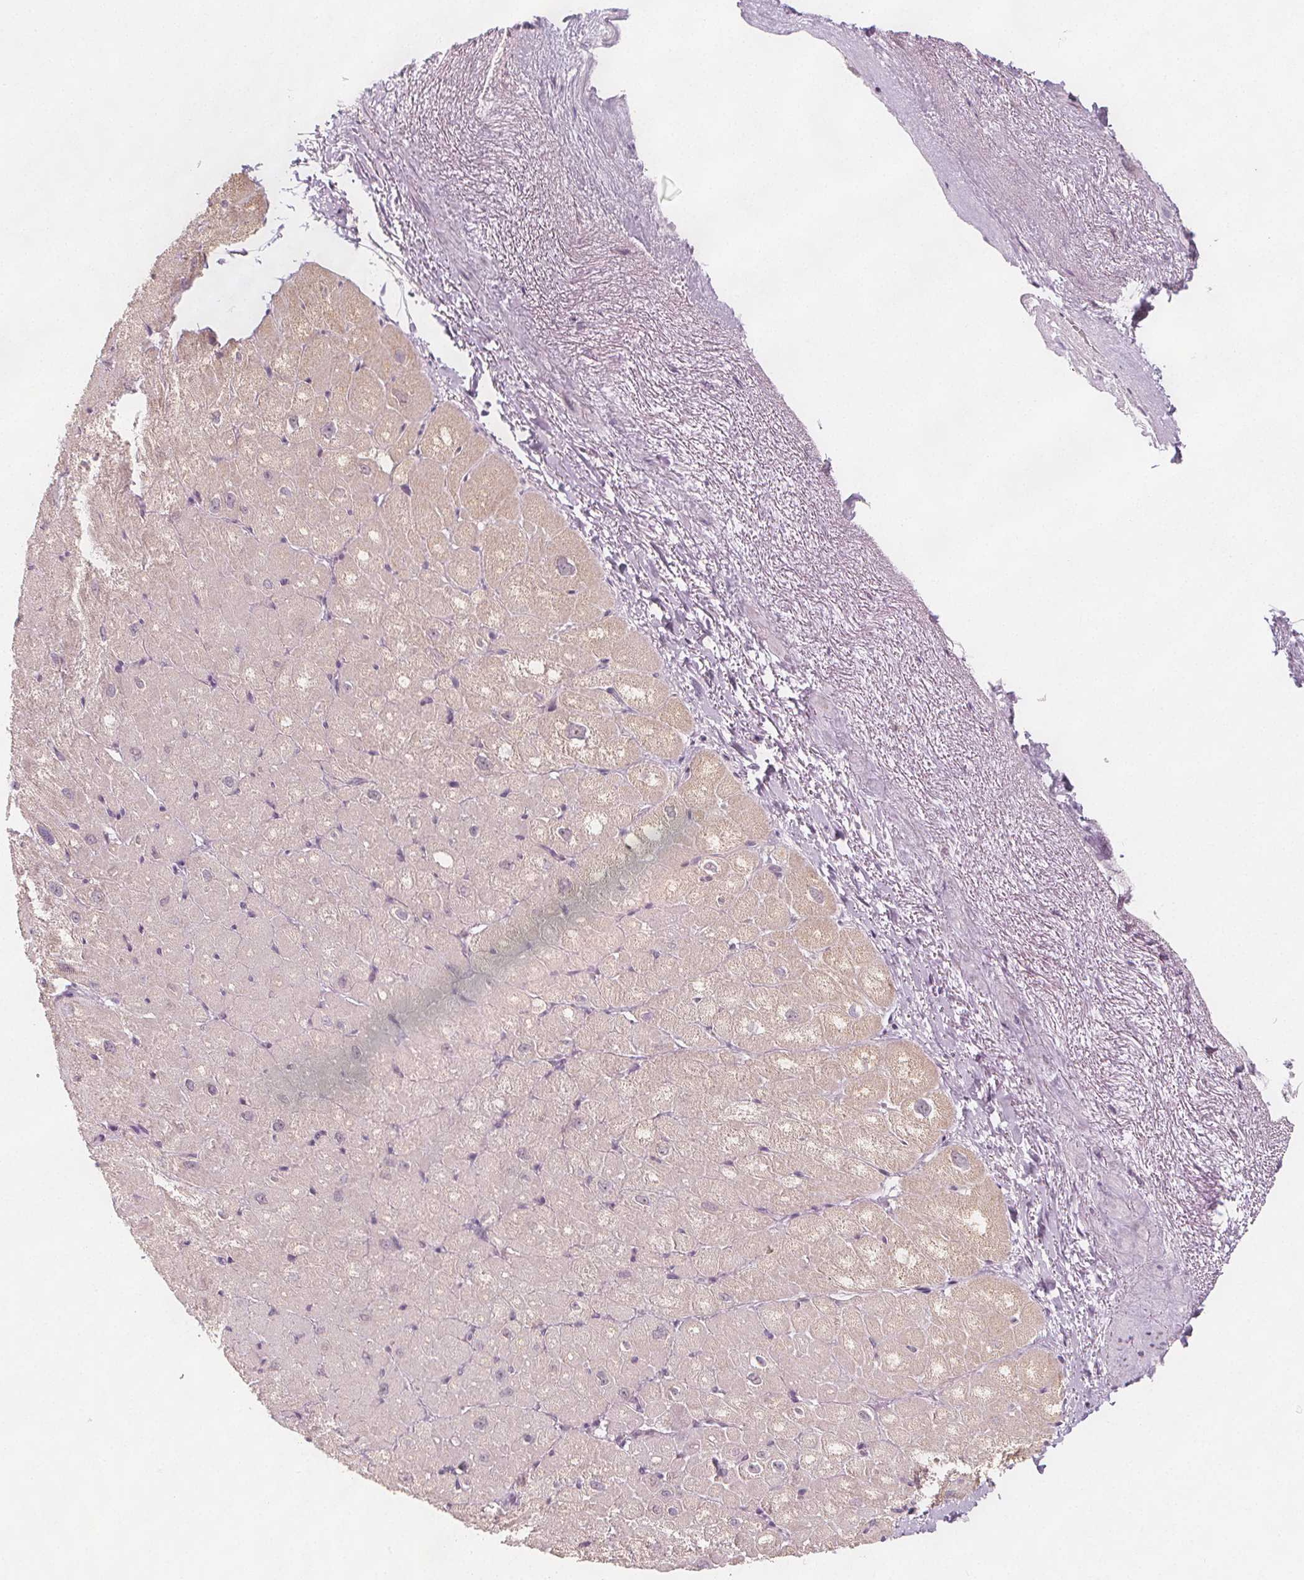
{"staining": {"intensity": "negative", "quantity": "none", "location": "none"}, "tissue": "heart muscle", "cell_type": "Cardiomyocytes", "image_type": "normal", "snomed": [{"axis": "morphology", "description": "Normal tissue, NOS"}, {"axis": "topography", "description": "Heart"}], "caption": "DAB immunohistochemical staining of normal human heart muscle displays no significant staining in cardiomyocytes.", "gene": "C1orf167", "patient": {"sex": "male", "age": 62}}